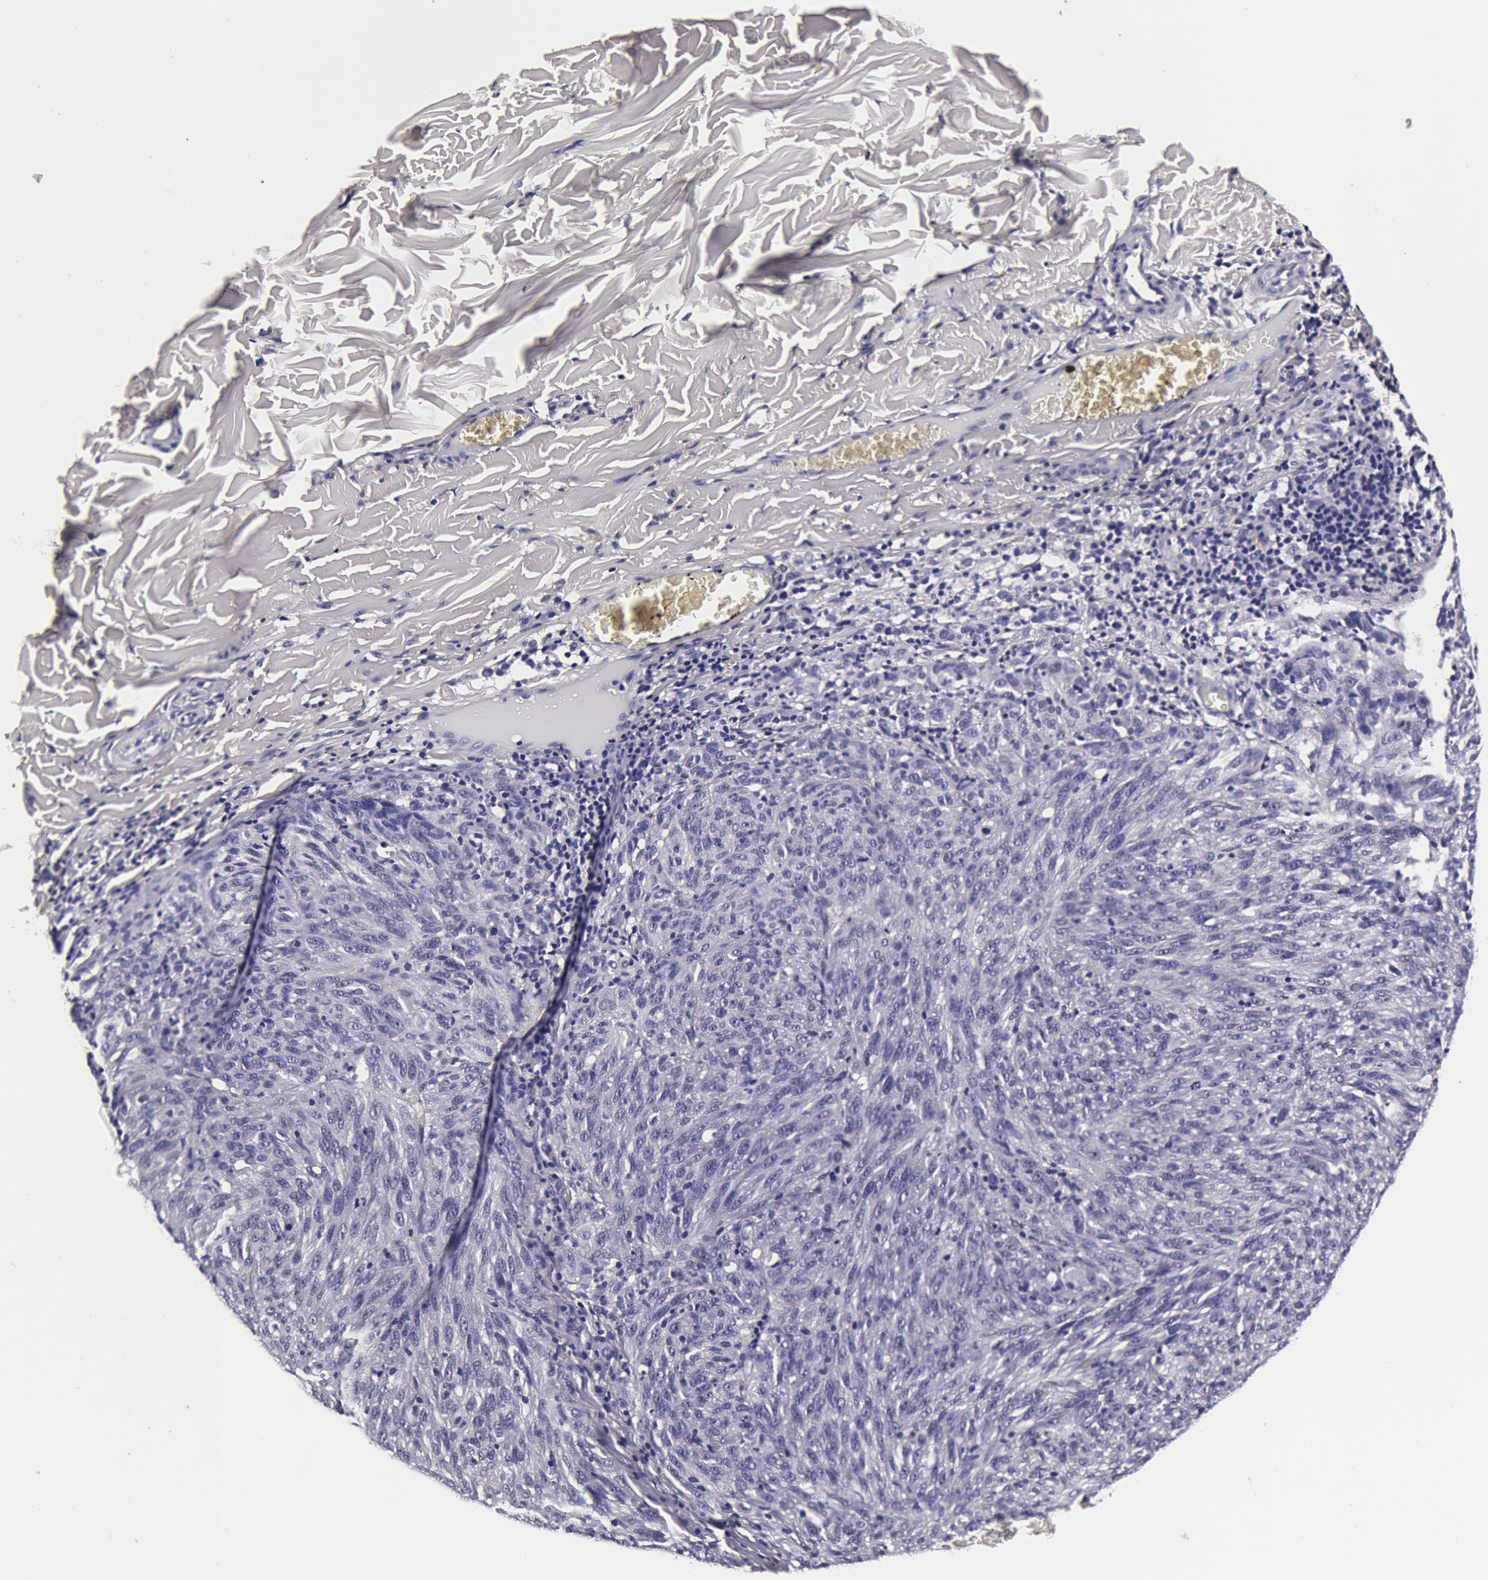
{"staining": {"intensity": "negative", "quantity": "none", "location": "none"}, "tissue": "melanoma", "cell_type": "Tumor cells", "image_type": "cancer", "snomed": [{"axis": "morphology", "description": "Malignant melanoma, NOS"}, {"axis": "topography", "description": "Skin"}], "caption": "Tumor cells show no significant positivity in melanoma.", "gene": "CCDC22", "patient": {"sex": "male", "age": 76}}